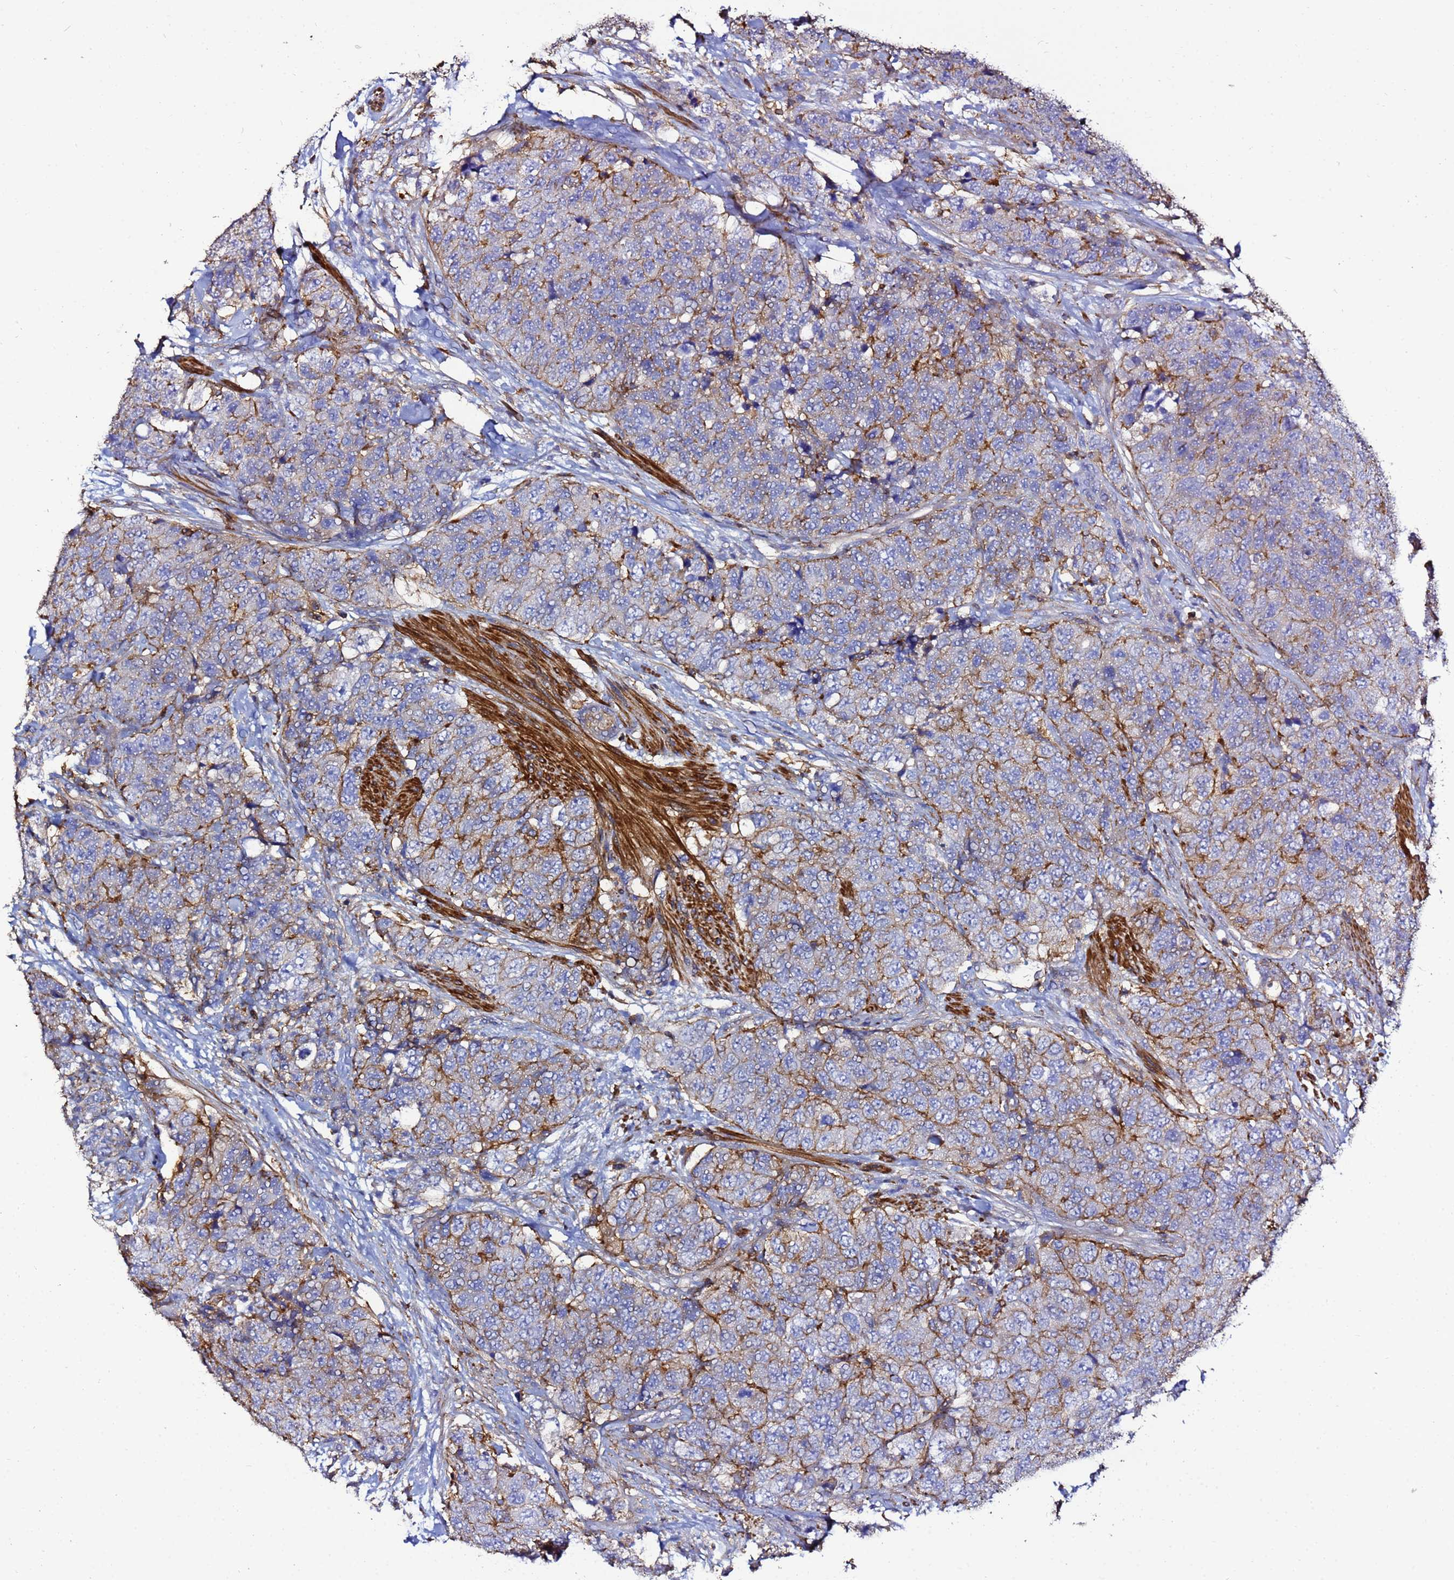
{"staining": {"intensity": "moderate", "quantity": "25%-75%", "location": "cytoplasmic/membranous"}, "tissue": "urothelial cancer", "cell_type": "Tumor cells", "image_type": "cancer", "snomed": [{"axis": "morphology", "description": "Urothelial carcinoma, High grade"}, {"axis": "topography", "description": "Urinary bladder"}], "caption": "This photomicrograph displays high-grade urothelial carcinoma stained with immunohistochemistry to label a protein in brown. The cytoplasmic/membranous of tumor cells show moderate positivity for the protein. Nuclei are counter-stained blue.", "gene": "ACTB", "patient": {"sex": "female", "age": 78}}